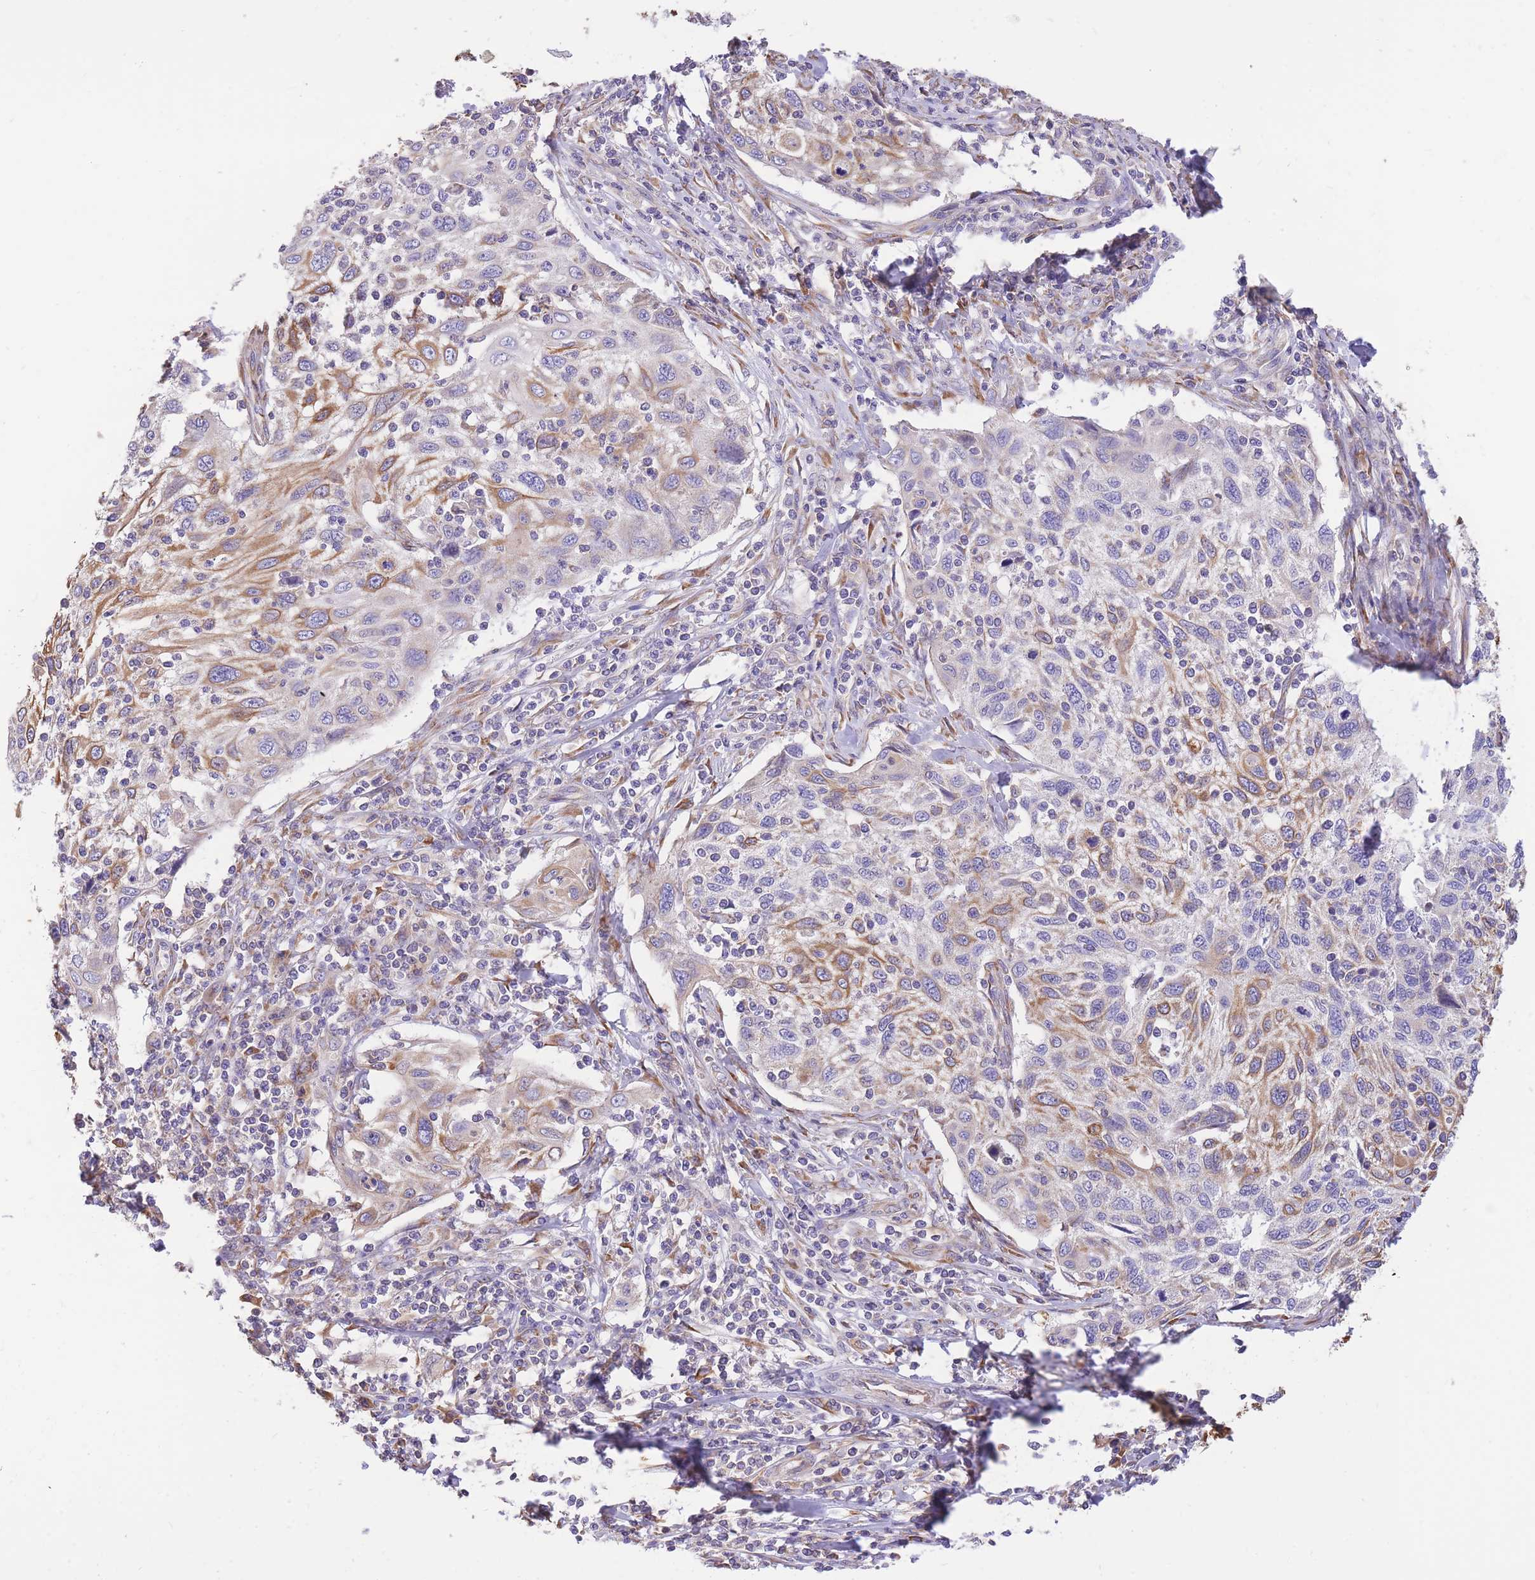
{"staining": {"intensity": "moderate", "quantity": "<25%", "location": "cytoplasmic/membranous"}, "tissue": "cervical cancer", "cell_type": "Tumor cells", "image_type": "cancer", "snomed": [{"axis": "morphology", "description": "Squamous cell carcinoma, NOS"}, {"axis": "topography", "description": "Cervix"}], "caption": "Human cervical squamous cell carcinoma stained with a protein marker displays moderate staining in tumor cells.", "gene": "GBP7", "patient": {"sex": "female", "age": 70}}